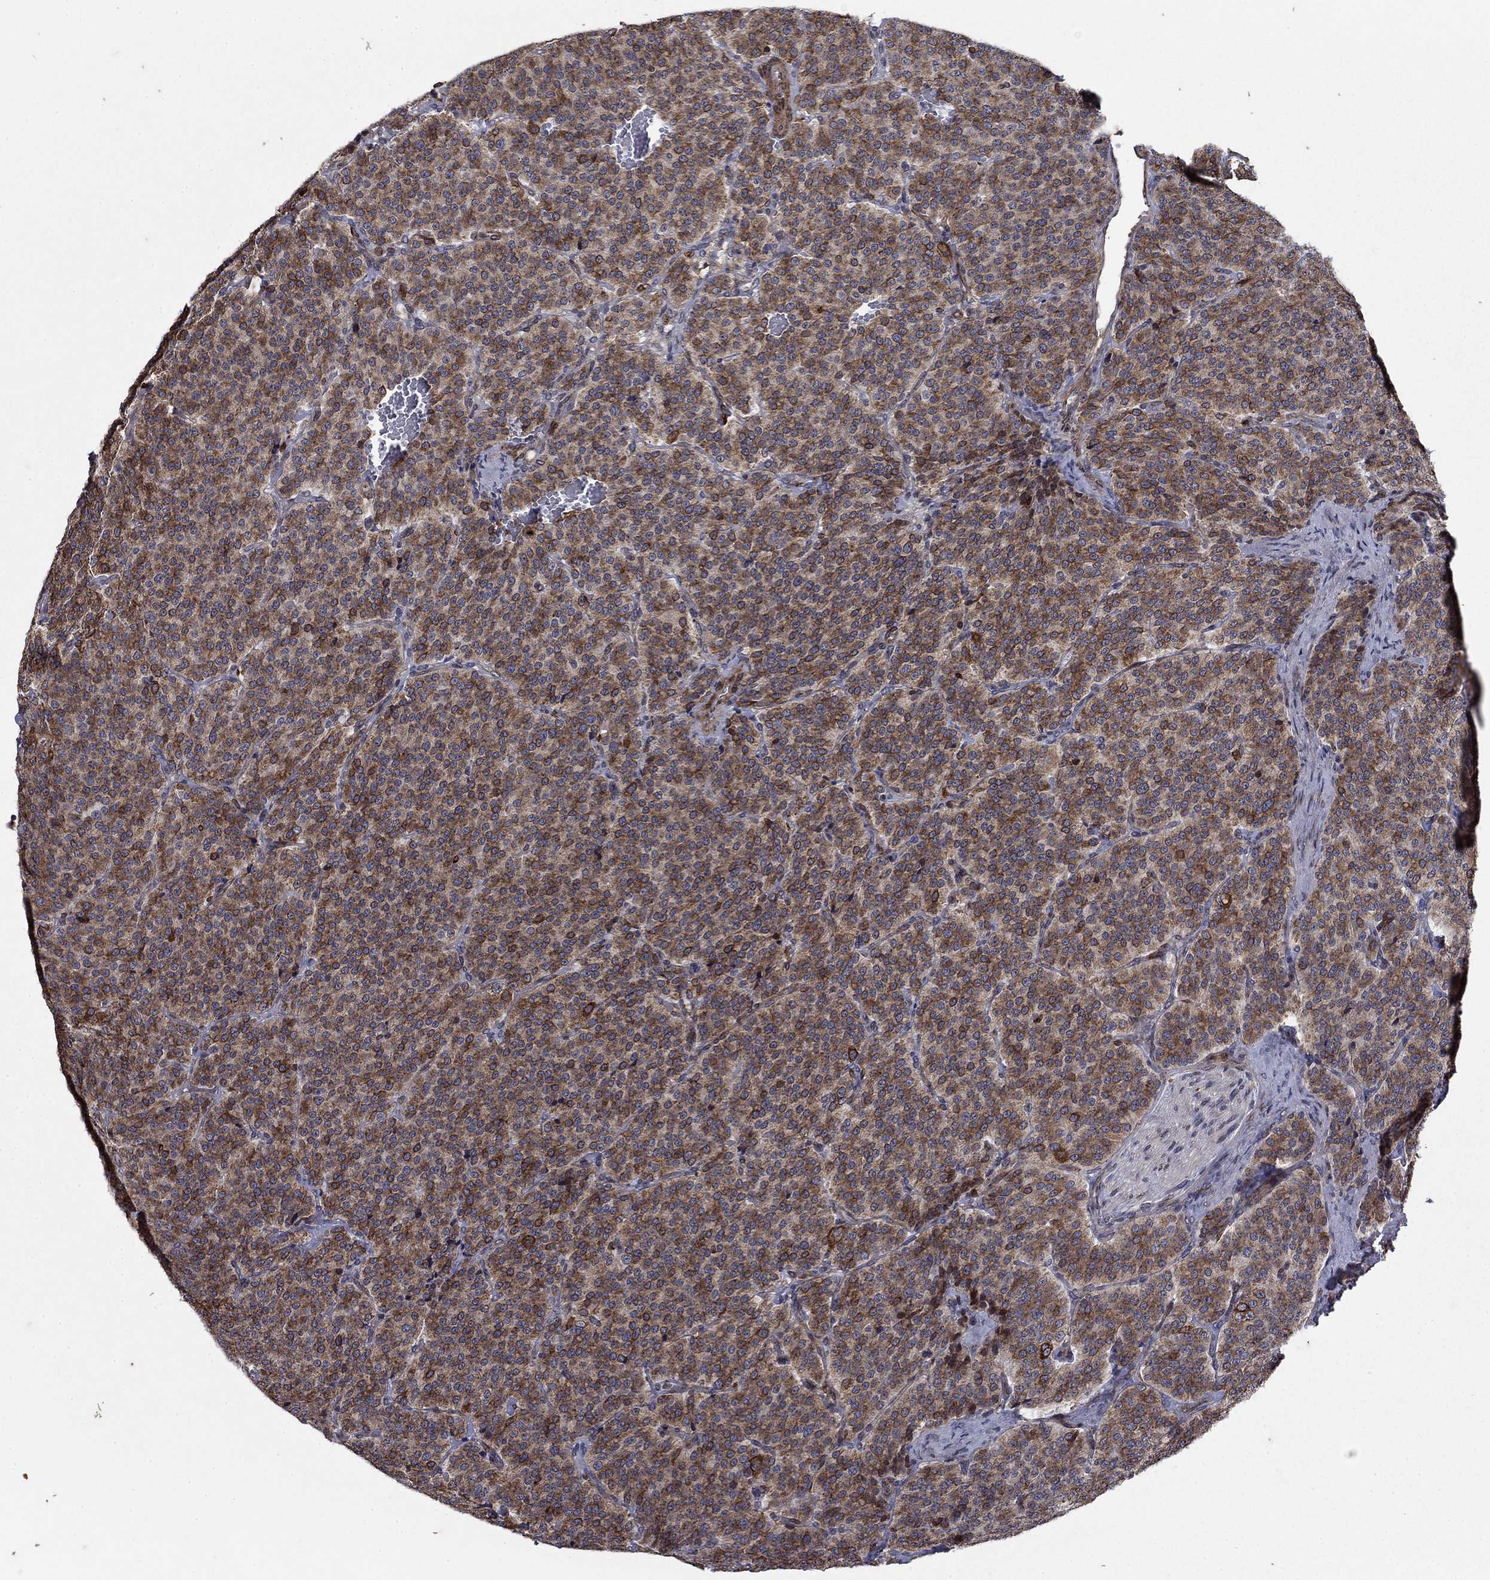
{"staining": {"intensity": "strong", "quantity": "<25%", "location": "cytoplasmic/membranous"}, "tissue": "carcinoid", "cell_type": "Tumor cells", "image_type": "cancer", "snomed": [{"axis": "morphology", "description": "Carcinoid, malignant, NOS"}, {"axis": "topography", "description": "Small intestine"}], "caption": "Tumor cells show strong cytoplasmic/membranous expression in about <25% of cells in malignant carcinoid.", "gene": "DHRS7", "patient": {"sex": "female", "age": 58}}